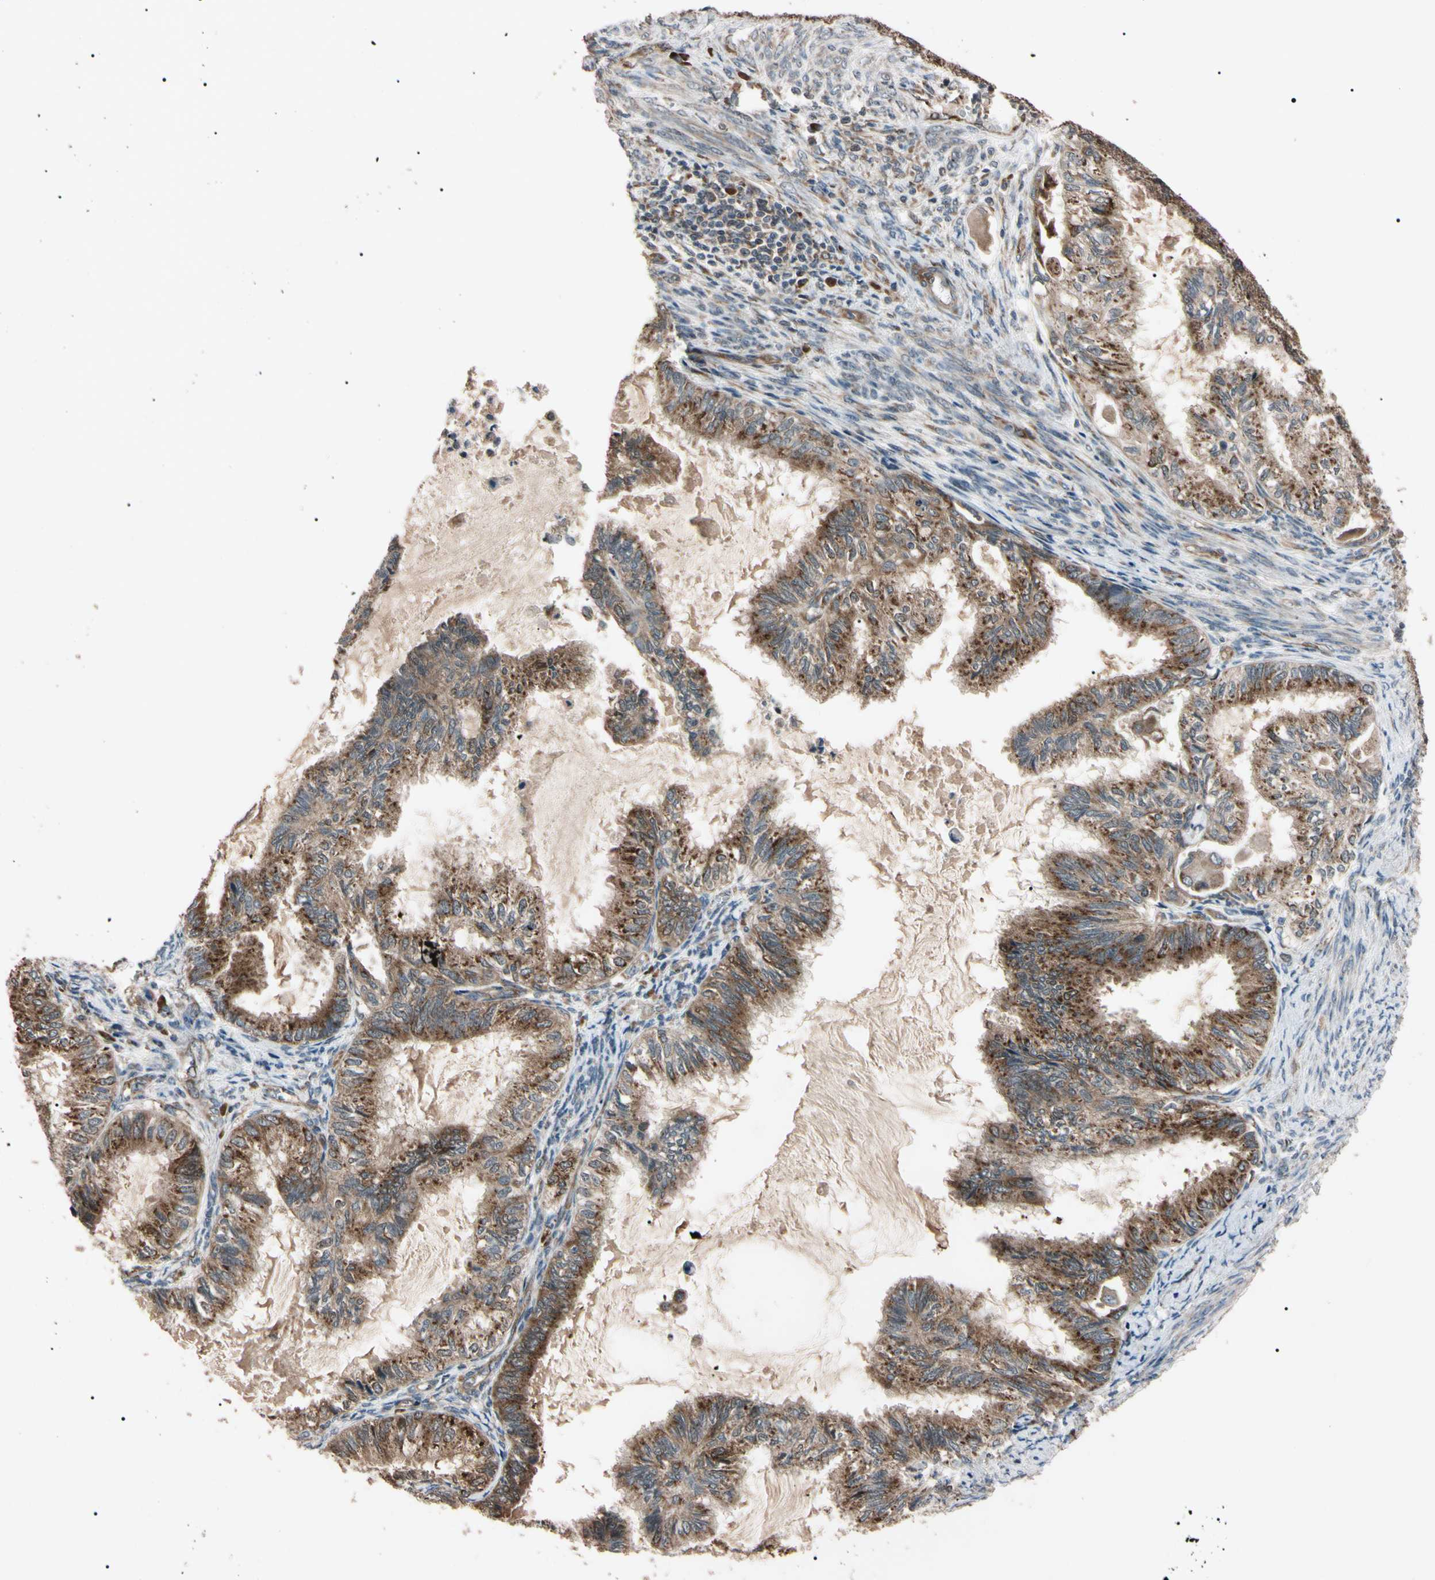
{"staining": {"intensity": "strong", "quantity": ">75%", "location": "cytoplasmic/membranous"}, "tissue": "cervical cancer", "cell_type": "Tumor cells", "image_type": "cancer", "snomed": [{"axis": "morphology", "description": "Normal tissue, NOS"}, {"axis": "morphology", "description": "Adenocarcinoma, NOS"}, {"axis": "topography", "description": "Cervix"}, {"axis": "topography", "description": "Endometrium"}], "caption": "Immunohistochemistry image of human cervical adenocarcinoma stained for a protein (brown), which shows high levels of strong cytoplasmic/membranous positivity in about >75% of tumor cells.", "gene": "GUCY1B1", "patient": {"sex": "female", "age": 86}}